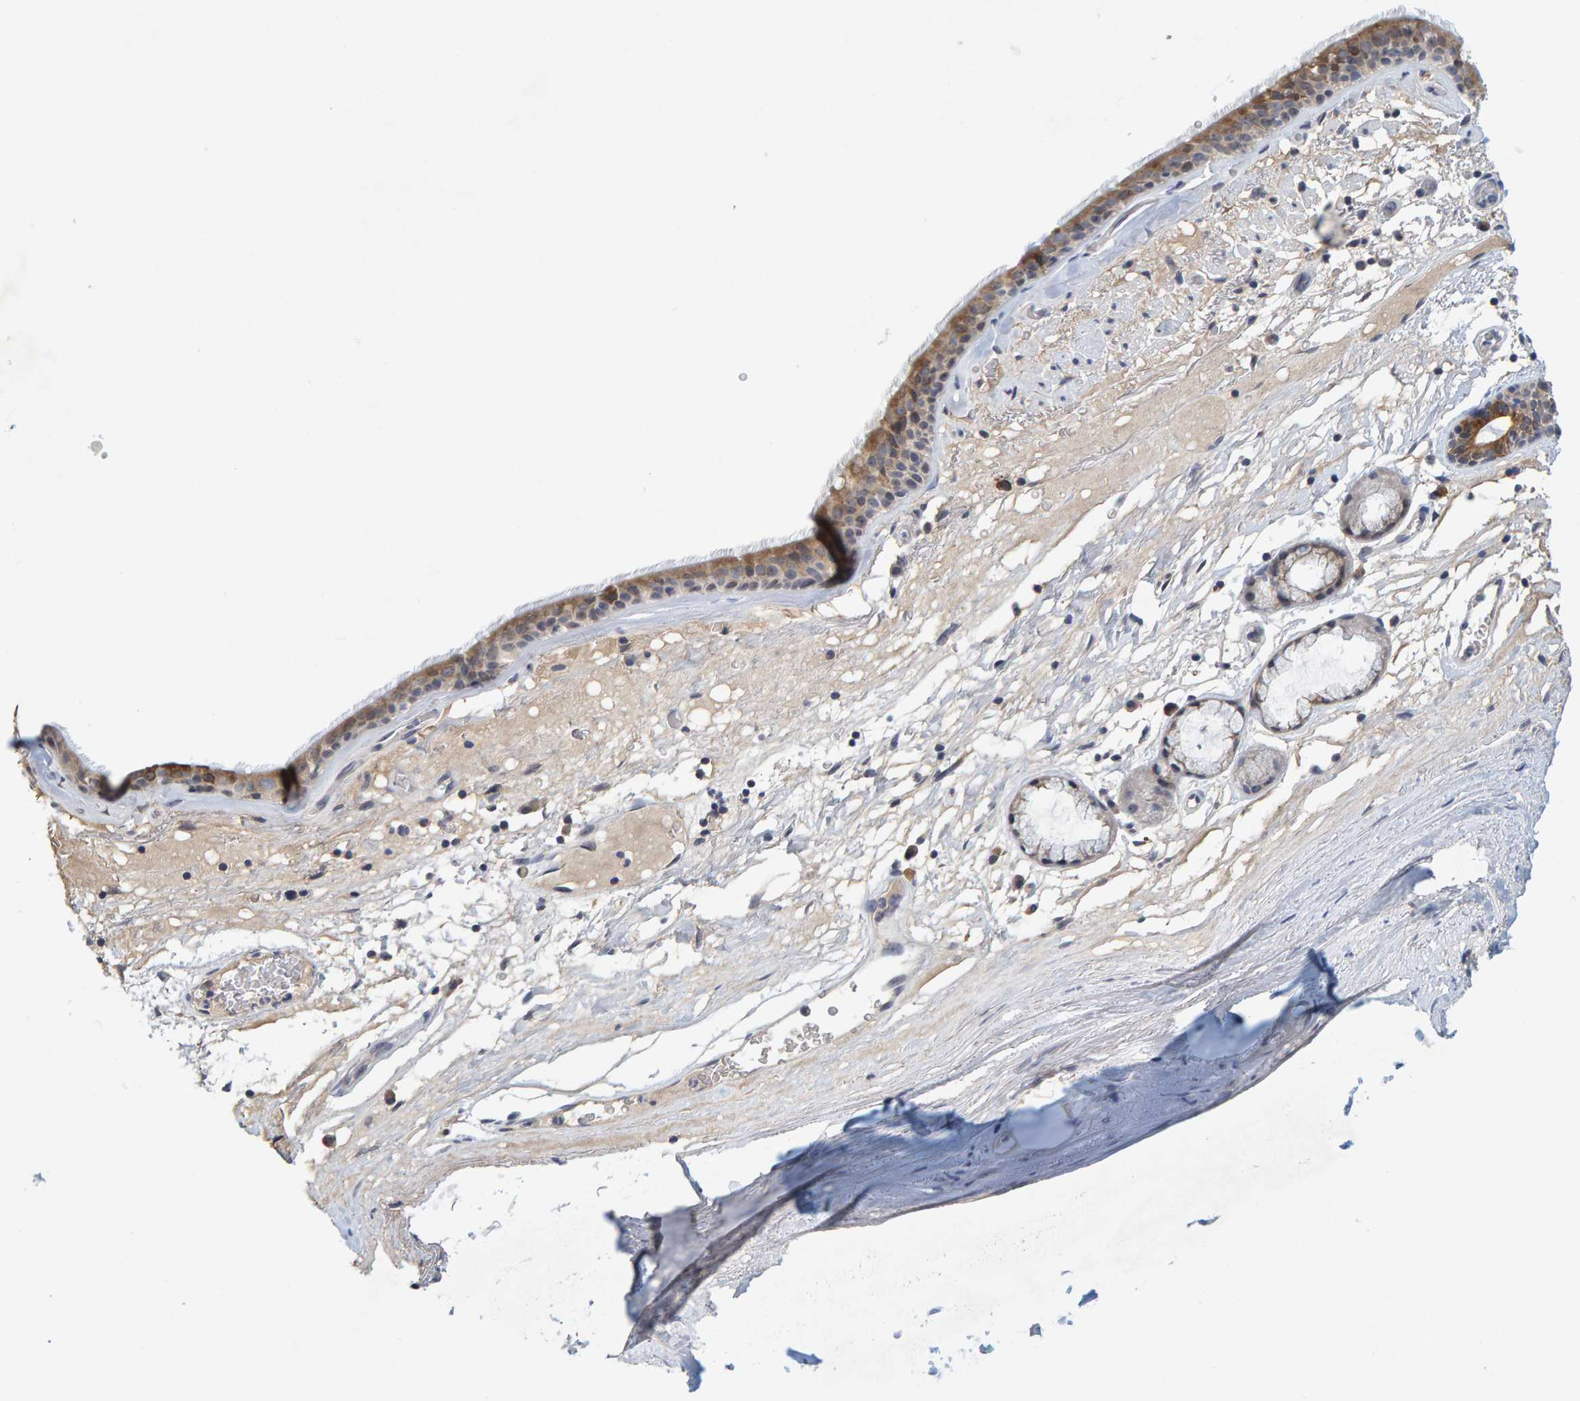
{"staining": {"intensity": "moderate", "quantity": ">75%", "location": "cytoplasmic/membranous"}, "tissue": "bronchus", "cell_type": "Respiratory epithelial cells", "image_type": "normal", "snomed": [{"axis": "morphology", "description": "Normal tissue, NOS"}, {"axis": "topography", "description": "Cartilage tissue"}], "caption": "This image reveals normal bronchus stained with IHC to label a protein in brown. The cytoplasmic/membranous of respiratory epithelial cells show moderate positivity for the protein. Nuclei are counter-stained blue.", "gene": "ZNF77", "patient": {"sex": "female", "age": 63}}